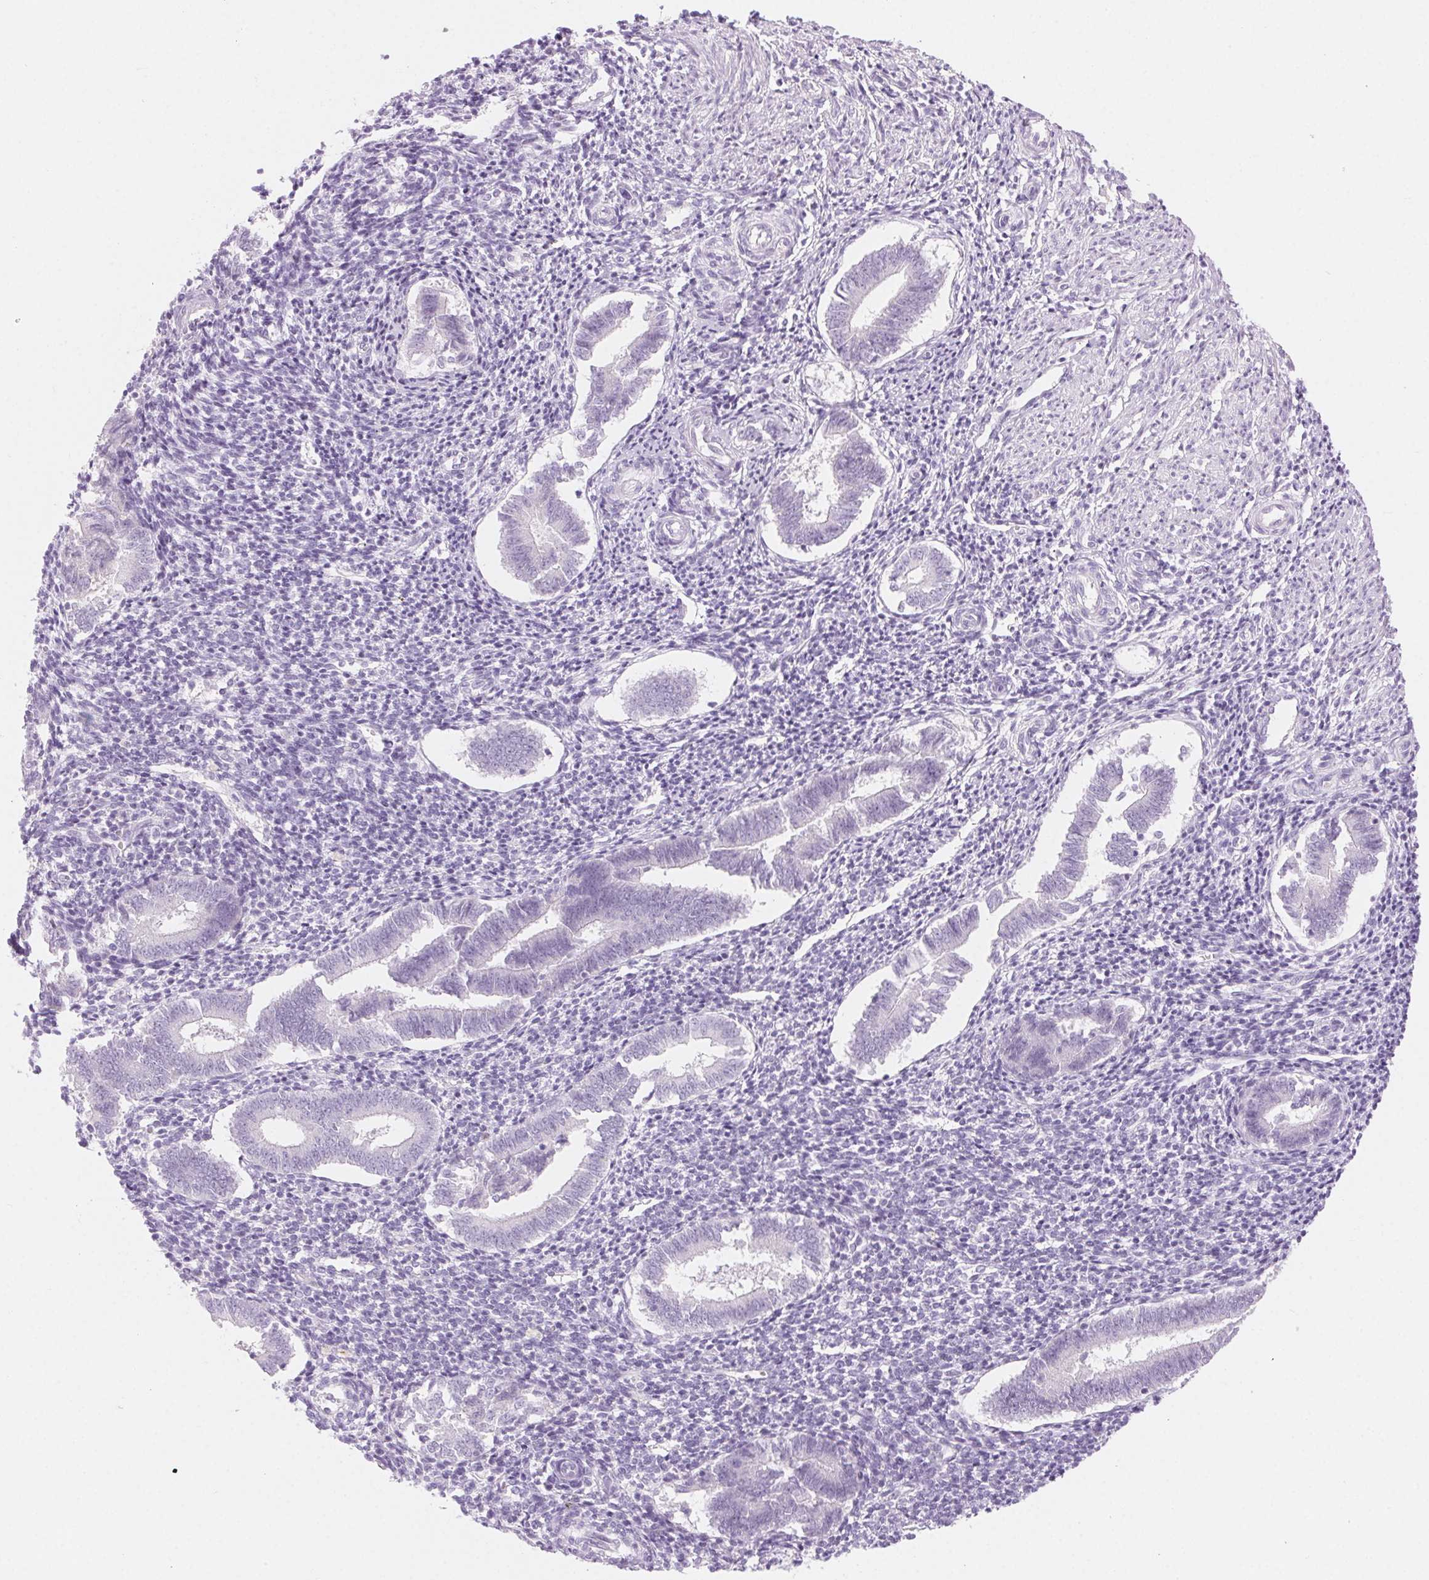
{"staining": {"intensity": "negative", "quantity": "none", "location": "none"}, "tissue": "endometrium", "cell_type": "Cells in endometrial stroma", "image_type": "normal", "snomed": [{"axis": "morphology", "description": "Normal tissue, NOS"}, {"axis": "topography", "description": "Endometrium"}], "caption": "Endometrium stained for a protein using IHC reveals no staining cells in endometrial stroma.", "gene": "CLDN16", "patient": {"sex": "female", "age": 25}}